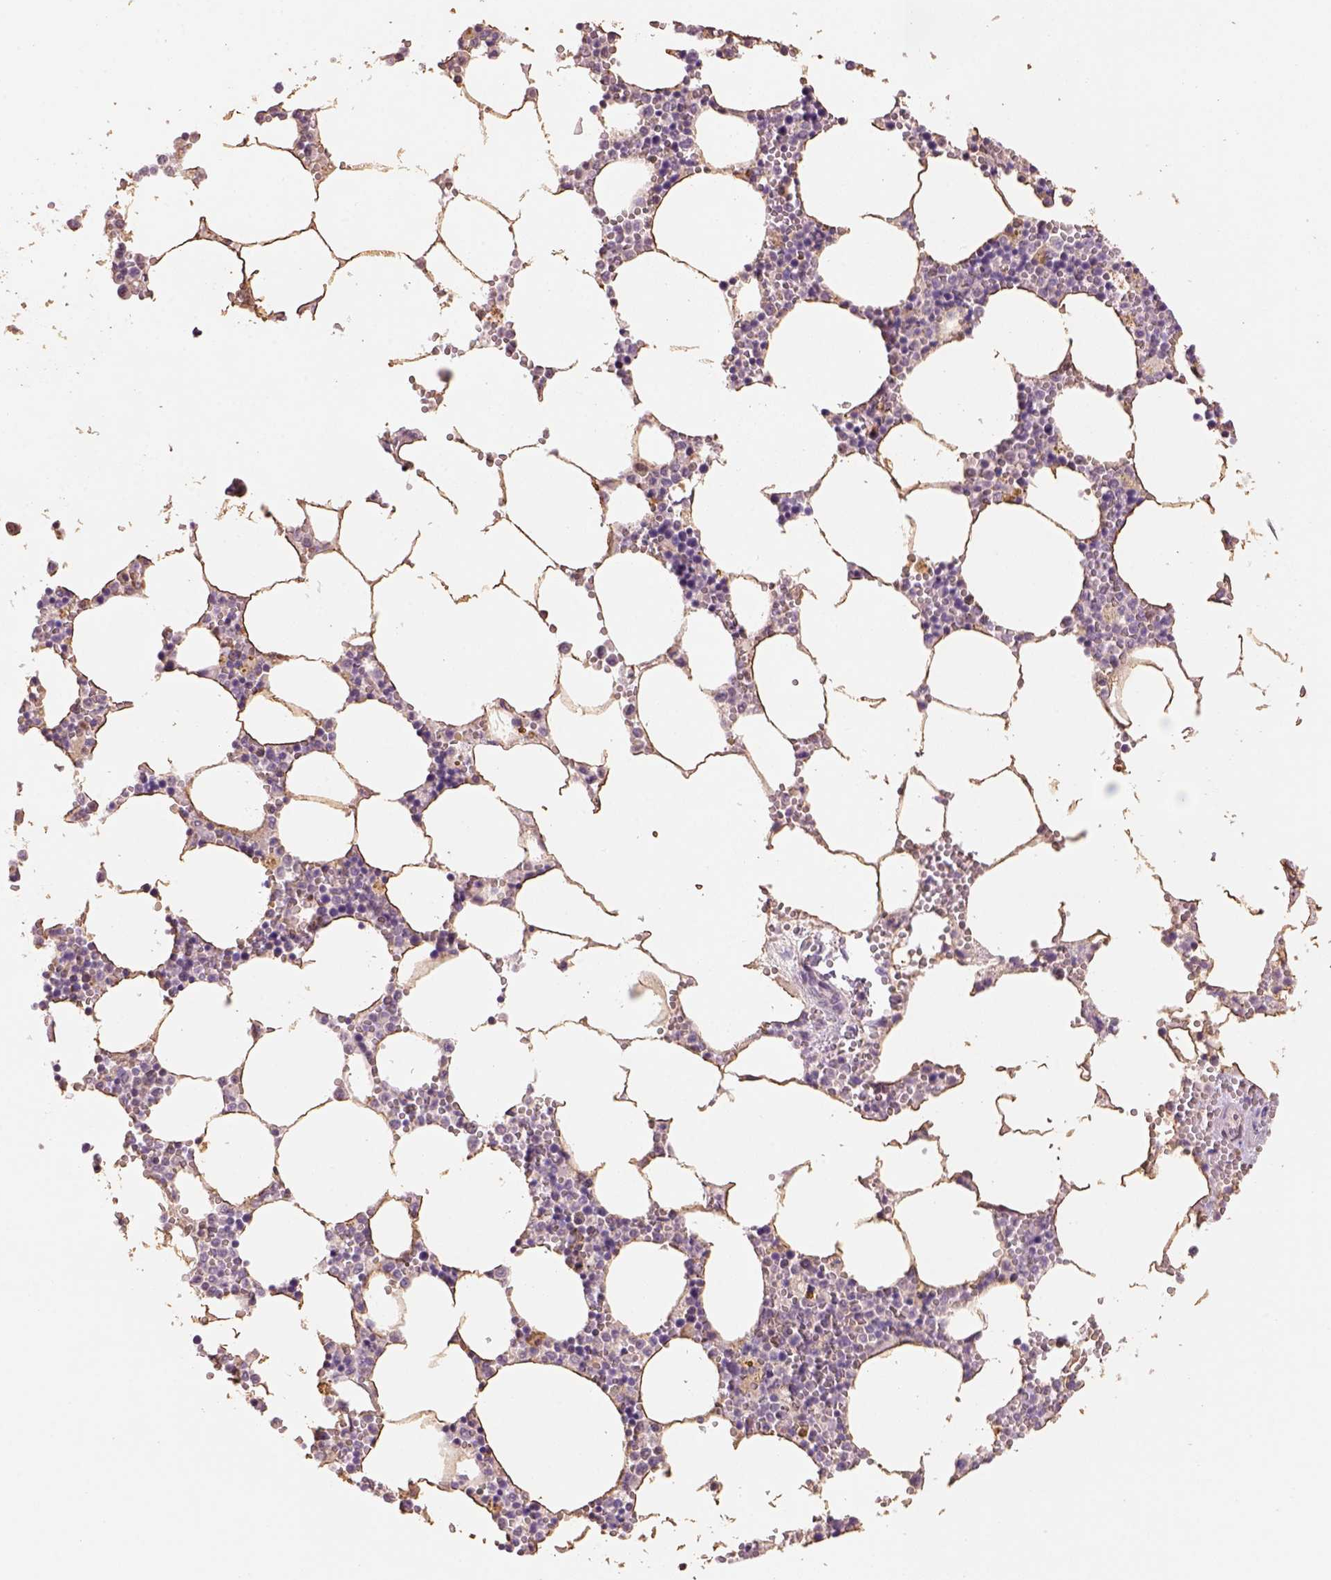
{"staining": {"intensity": "weak", "quantity": "<25%", "location": "cytoplasmic/membranous"}, "tissue": "bone marrow", "cell_type": "Hematopoietic cells", "image_type": "normal", "snomed": [{"axis": "morphology", "description": "Normal tissue, NOS"}, {"axis": "topography", "description": "Bone marrow"}], "caption": "Immunohistochemistry image of unremarkable bone marrow: human bone marrow stained with DAB shows no significant protein expression in hematopoietic cells.", "gene": "AP2B1", "patient": {"sex": "female", "age": 64}}